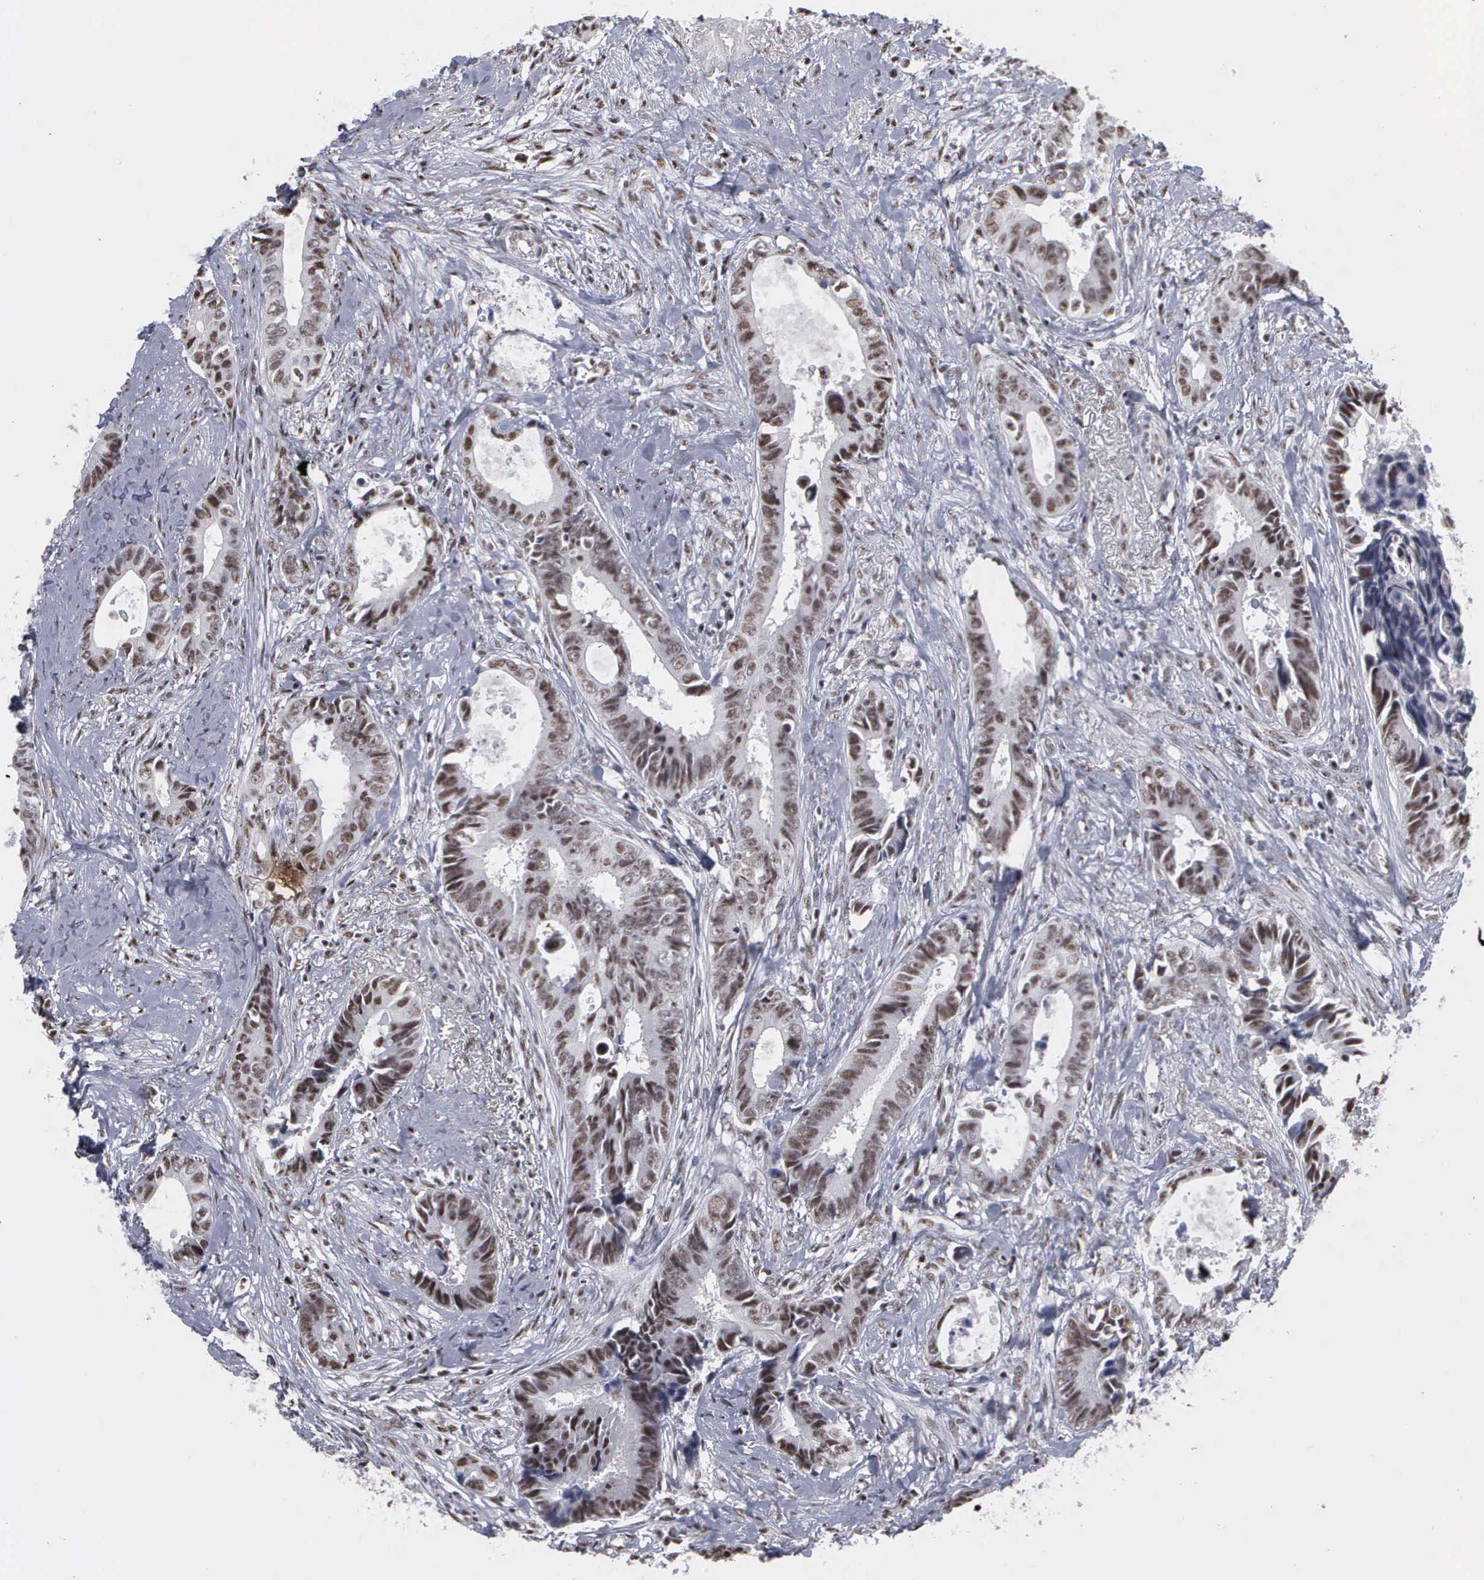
{"staining": {"intensity": "moderate", "quantity": "25%-75%", "location": "nuclear"}, "tissue": "colorectal cancer", "cell_type": "Tumor cells", "image_type": "cancer", "snomed": [{"axis": "morphology", "description": "Adenocarcinoma, NOS"}, {"axis": "topography", "description": "Rectum"}], "caption": "Immunohistochemical staining of human colorectal adenocarcinoma displays medium levels of moderate nuclear expression in approximately 25%-75% of tumor cells.", "gene": "KIAA0586", "patient": {"sex": "female", "age": 98}}